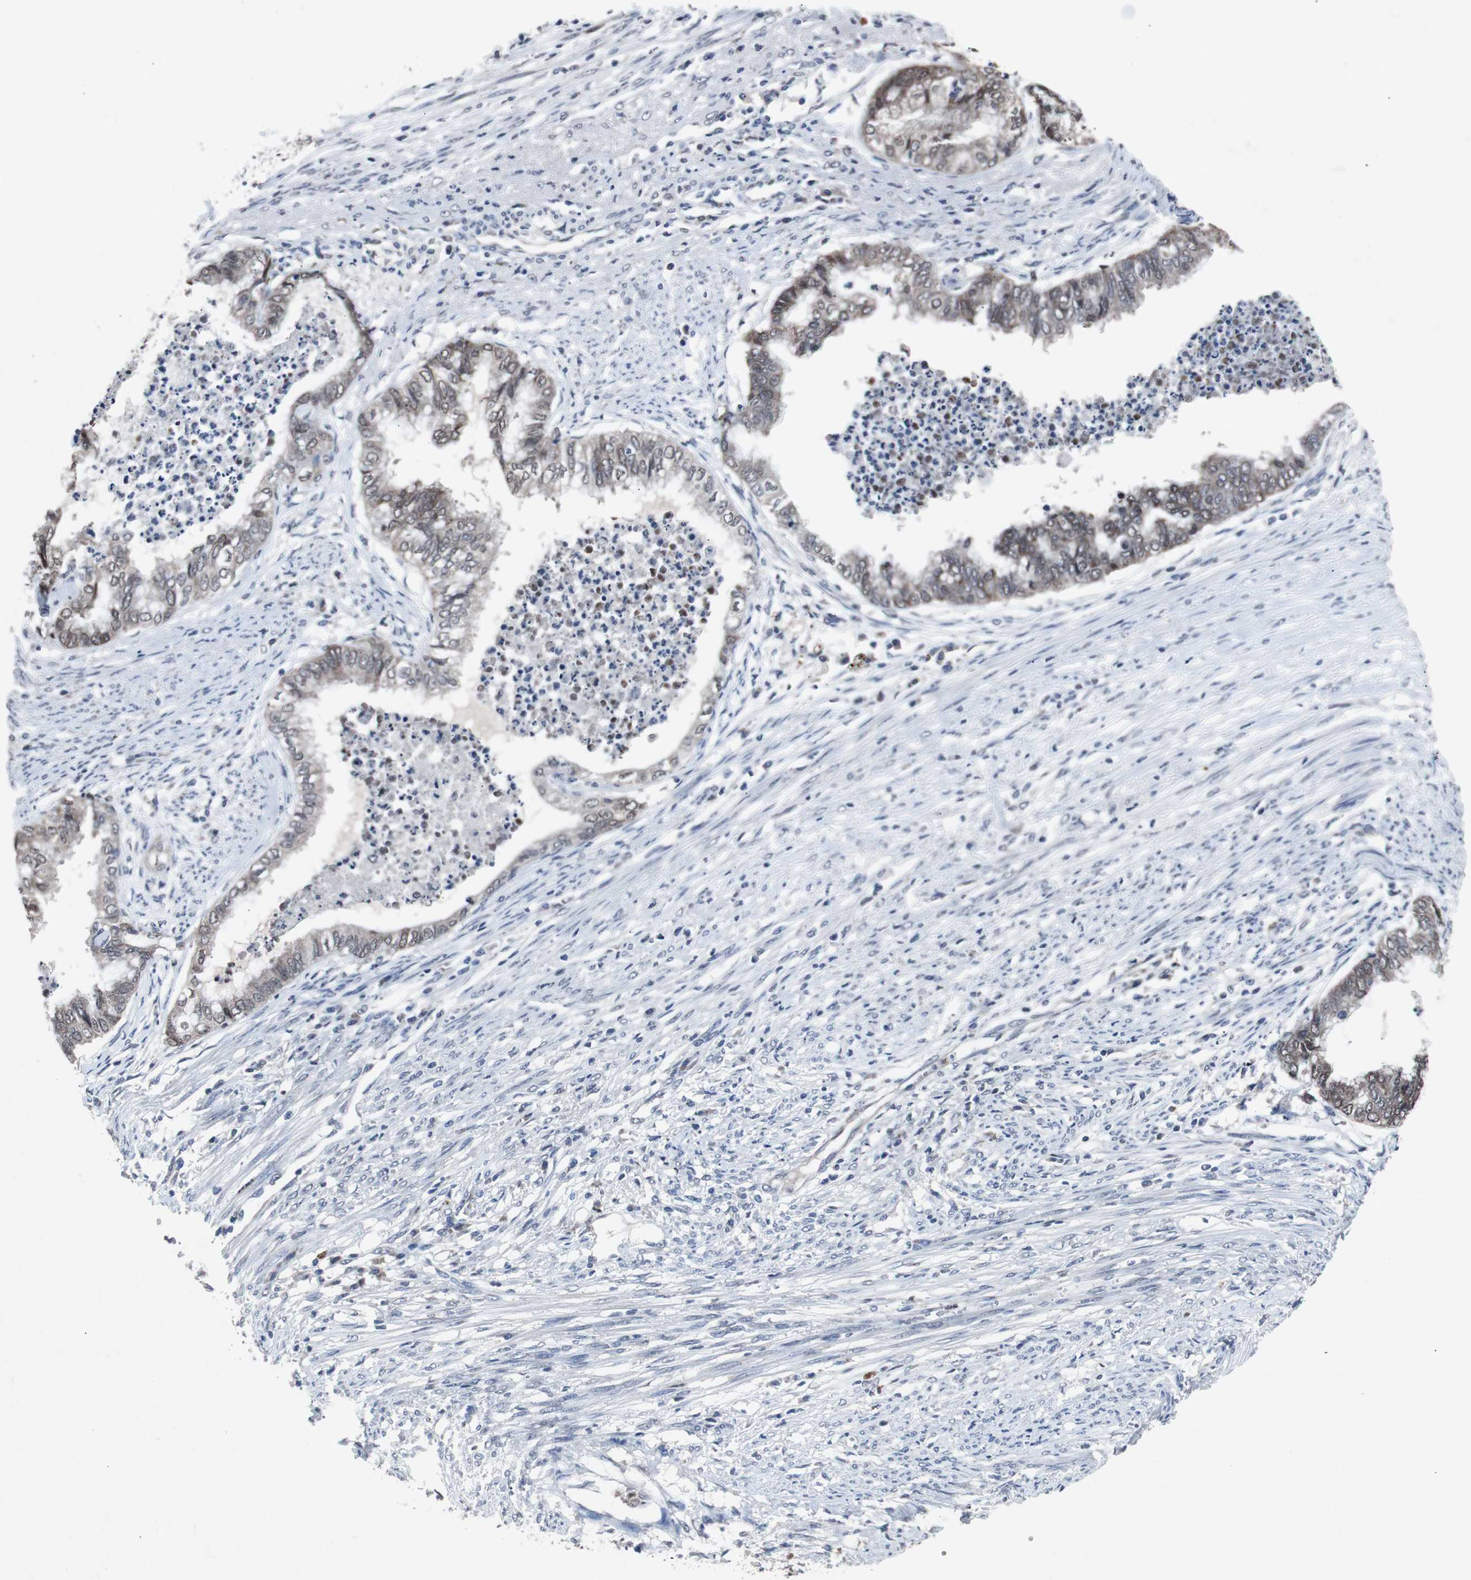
{"staining": {"intensity": "weak", "quantity": "25%-75%", "location": "cytoplasmic/membranous,nuclear"}, "tissue": "endometrial cancer", "cell_type": "Tumor cells", "image_type": "cancer", "snomed": [{"axis": "morphology", "description": "Adenocarcinoma, NOS"}, {"axis": "topography", "description": "Endometrium"}], "caption": "Protein expression analysis of endometrial adenocarcinoma reveals weak cytoplasmic/membranous and nuclear staining in approximately 25%-75% of tumor cells. The staining is performed using DAB brown chromogen to label protein expression. The nuclei are counter-stained blue using hematoxylin.", "gene": "RBM47", "patient": {"sex": "female", "age": 79}}